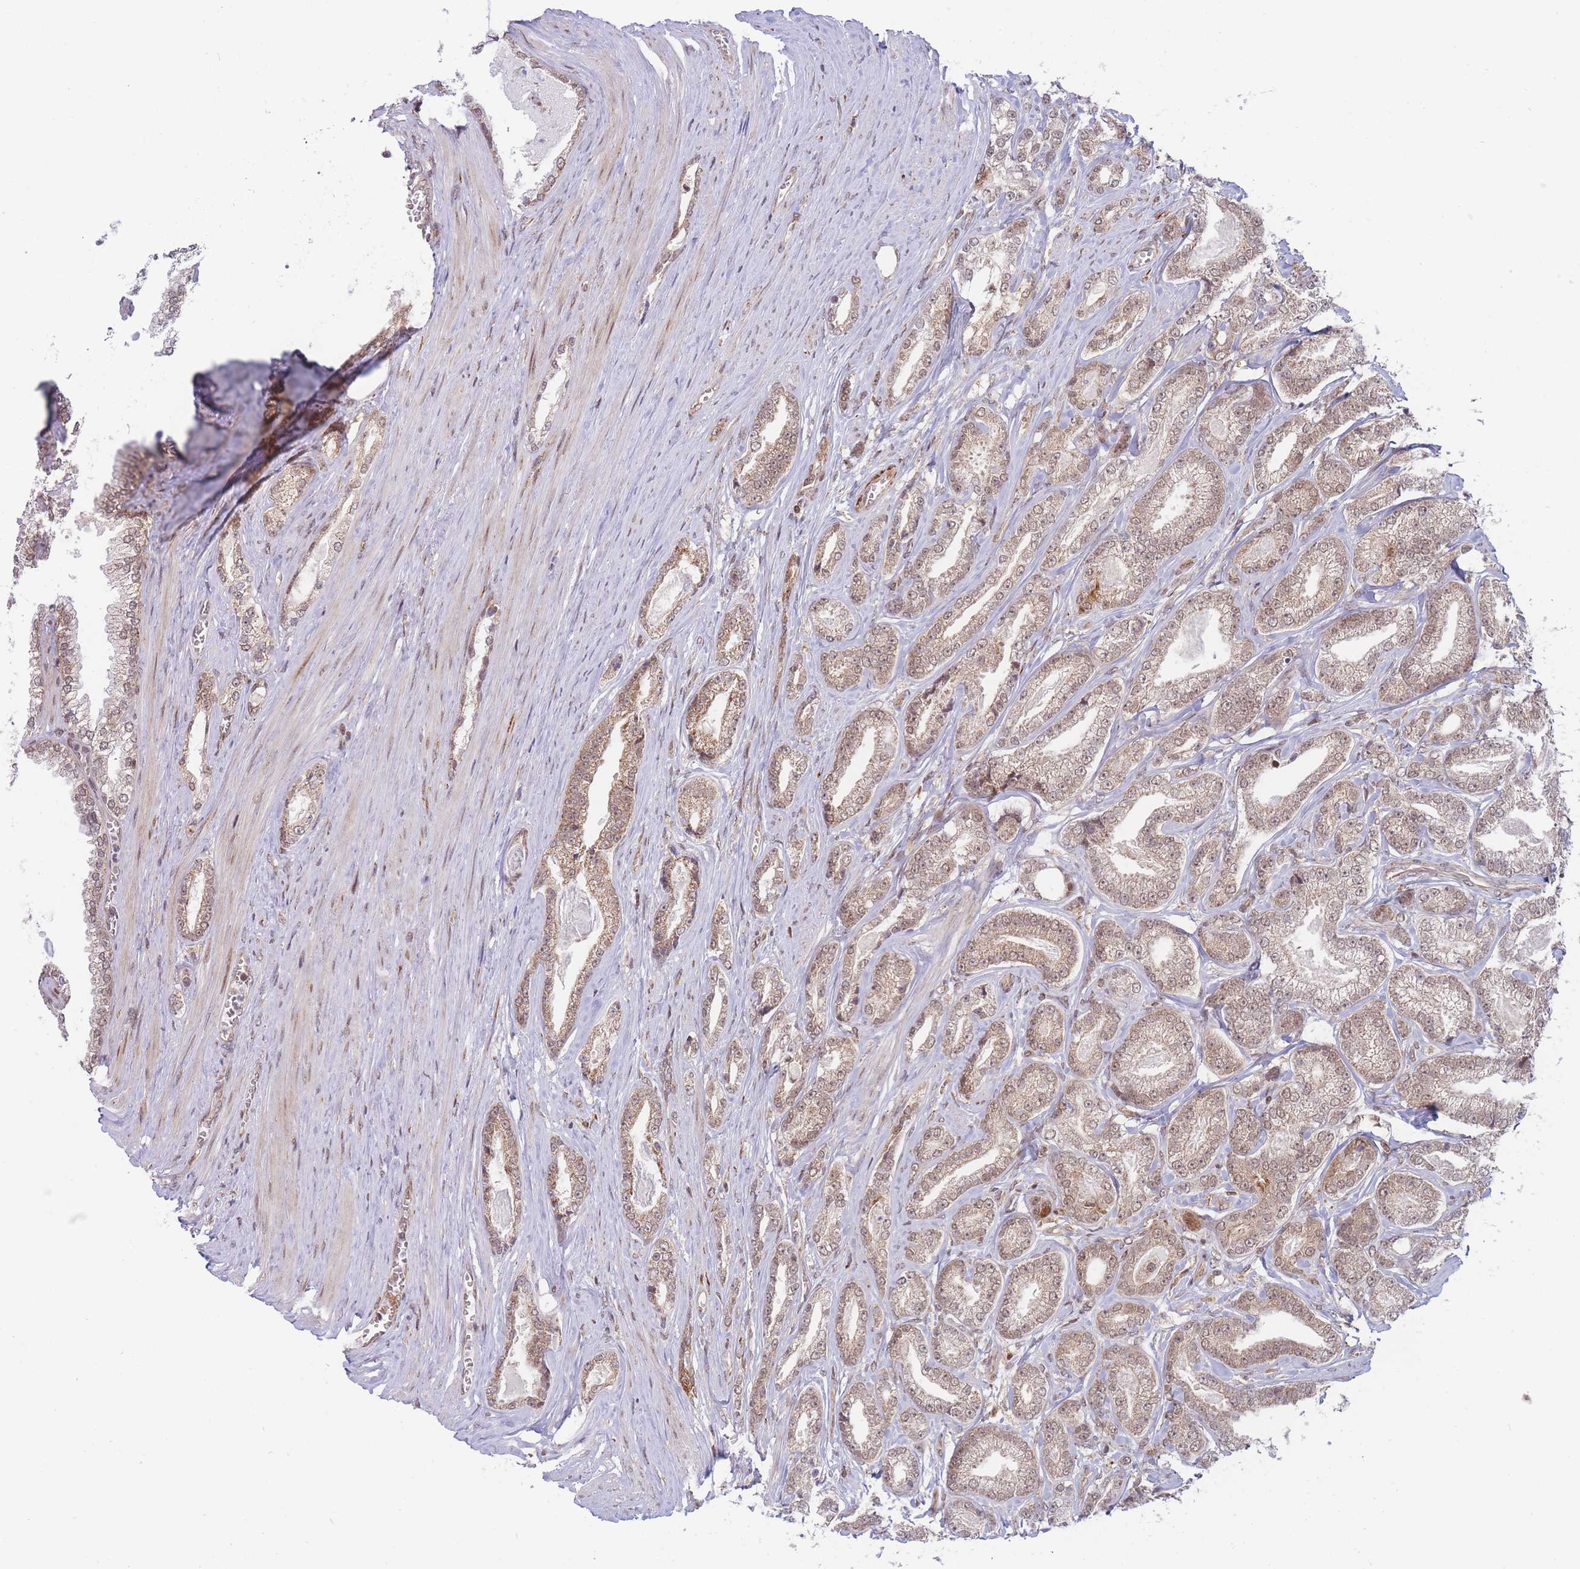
{"staining": {"intensity": "weak", "quantity": ">75%", "location": "cytoplasmic/membranous,nuclear"}, "tissue": "prostate cancer", "cell_type": "Tumor cells", "image_type": "cancer", "snomed": [{"axis": "morphology", "description": "Adenocarcinoma, NOS"}, {"axis": "topography", "description": "Prostate and seminal vesicle, NOS"}], "caption": "A low amount of weak cytoplasmic/membranous and nuclear staining is appreciated in approximately >75% of tumor cells in prostate cancer (adenocarcinoma) tissue. (DAB IHC with brightfield microscopy, high magnification).", "gene": "BOD1L1", "patient": {"sex": "male", "age": 76}}